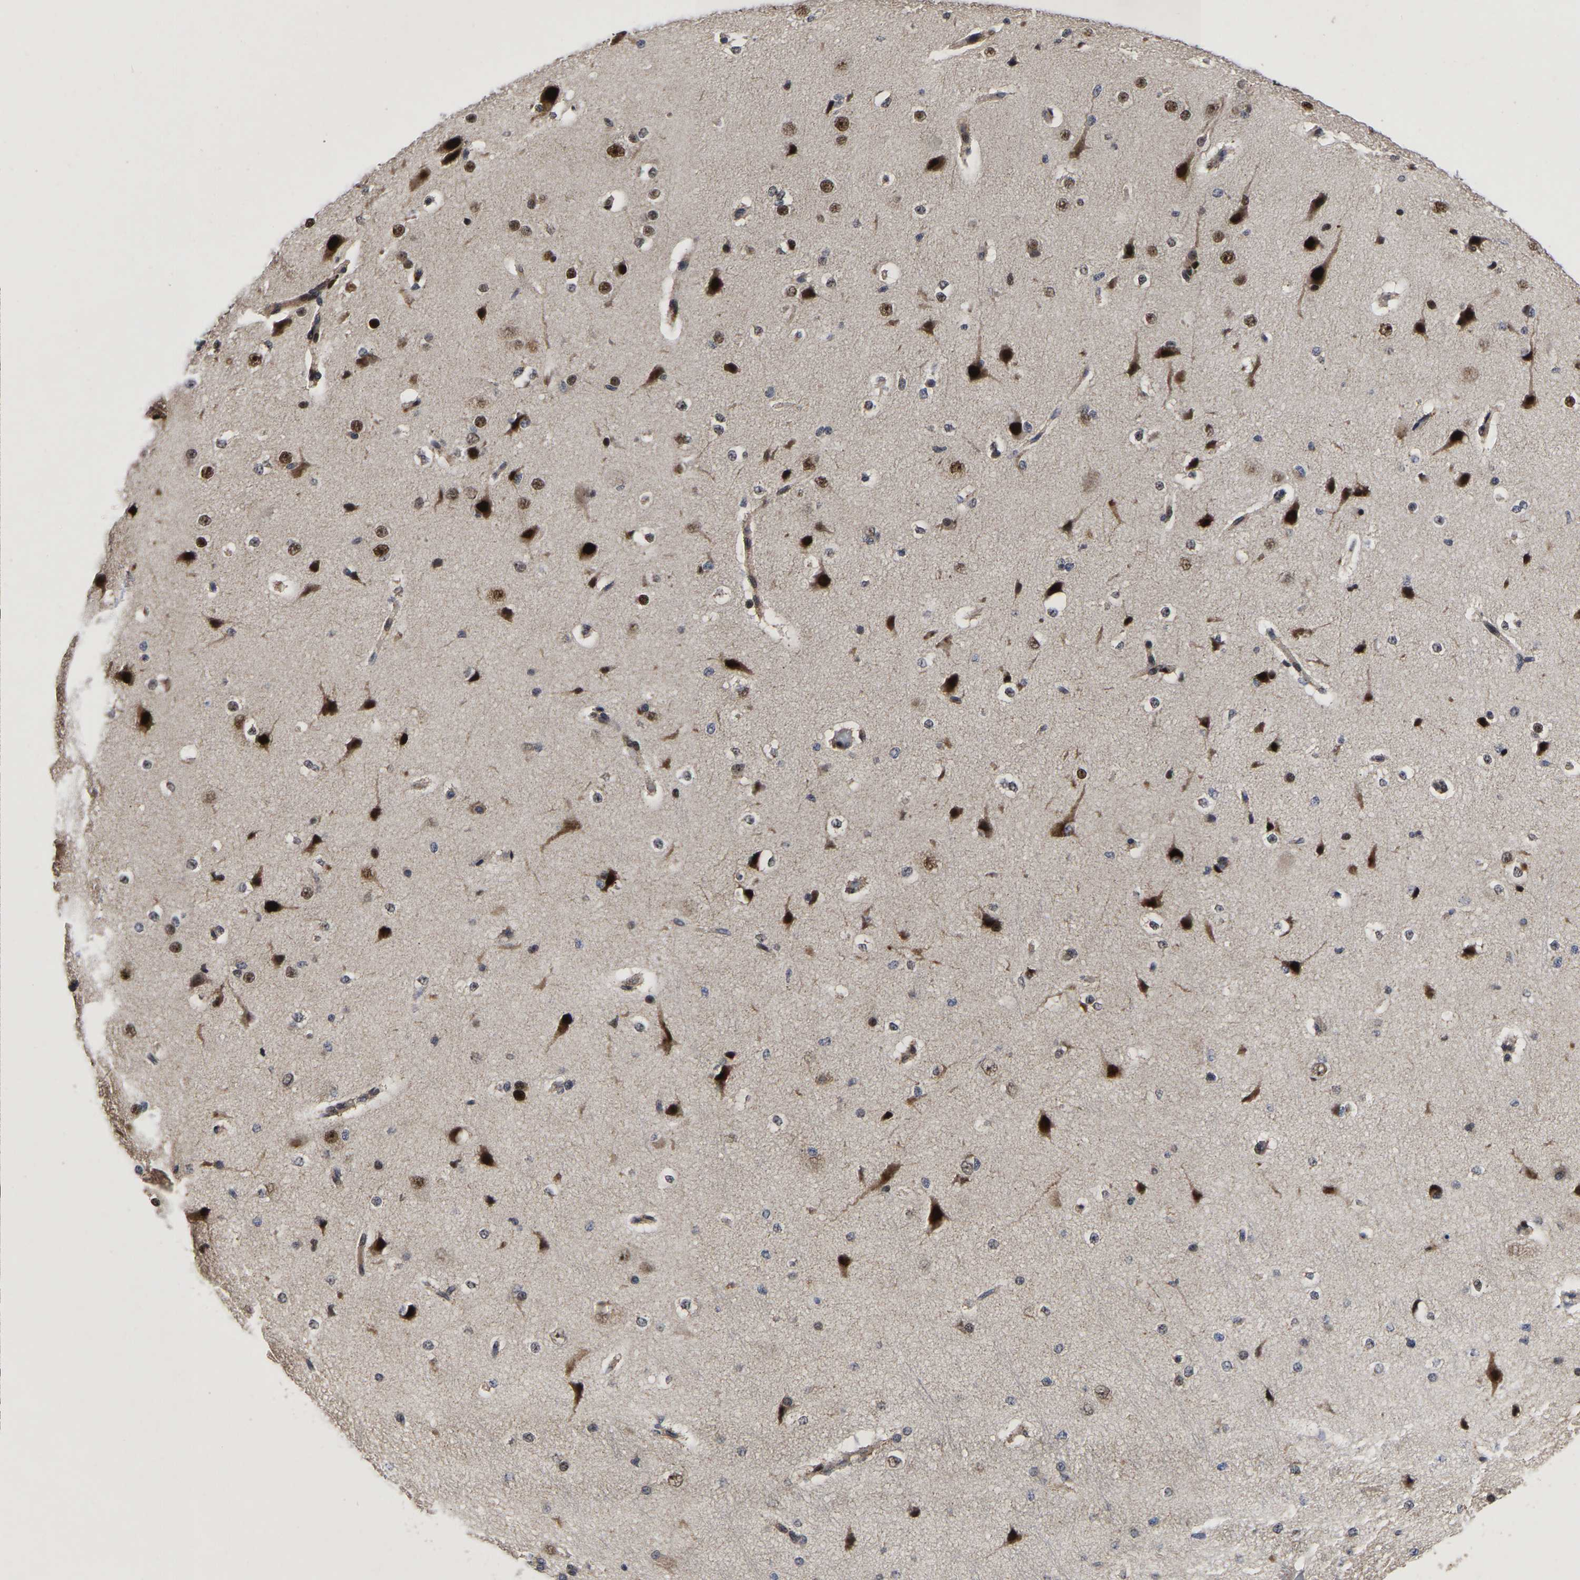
{"staining": {"intensity": "moderate", "quantity": ">75%", "location": "cytoplasmic/membranous,nuclear"}, "tissue": "cerebral cortex", "cell_type": "Endothelial cells", "image_type": "normal", "snomed": [{"axis": "morphology", "description": "Normal tissue, NOS"}, {"axis": "morphology", "description": "Developmental malformation"}, {"axis": "topography", "description": "Cerebral cortex"}], "caption": "Immunohistochemical staining of benign cerebral cortex demonstrates medium levels of moderate cytoplasmic/membranous,nuclear staining in approximately >75% of endothelial cells. The protein of interest is shown in brown color, while the nuclei are stained blue.", "gene": "JUNB", "patient": {"sex": "female", "age": 30}}